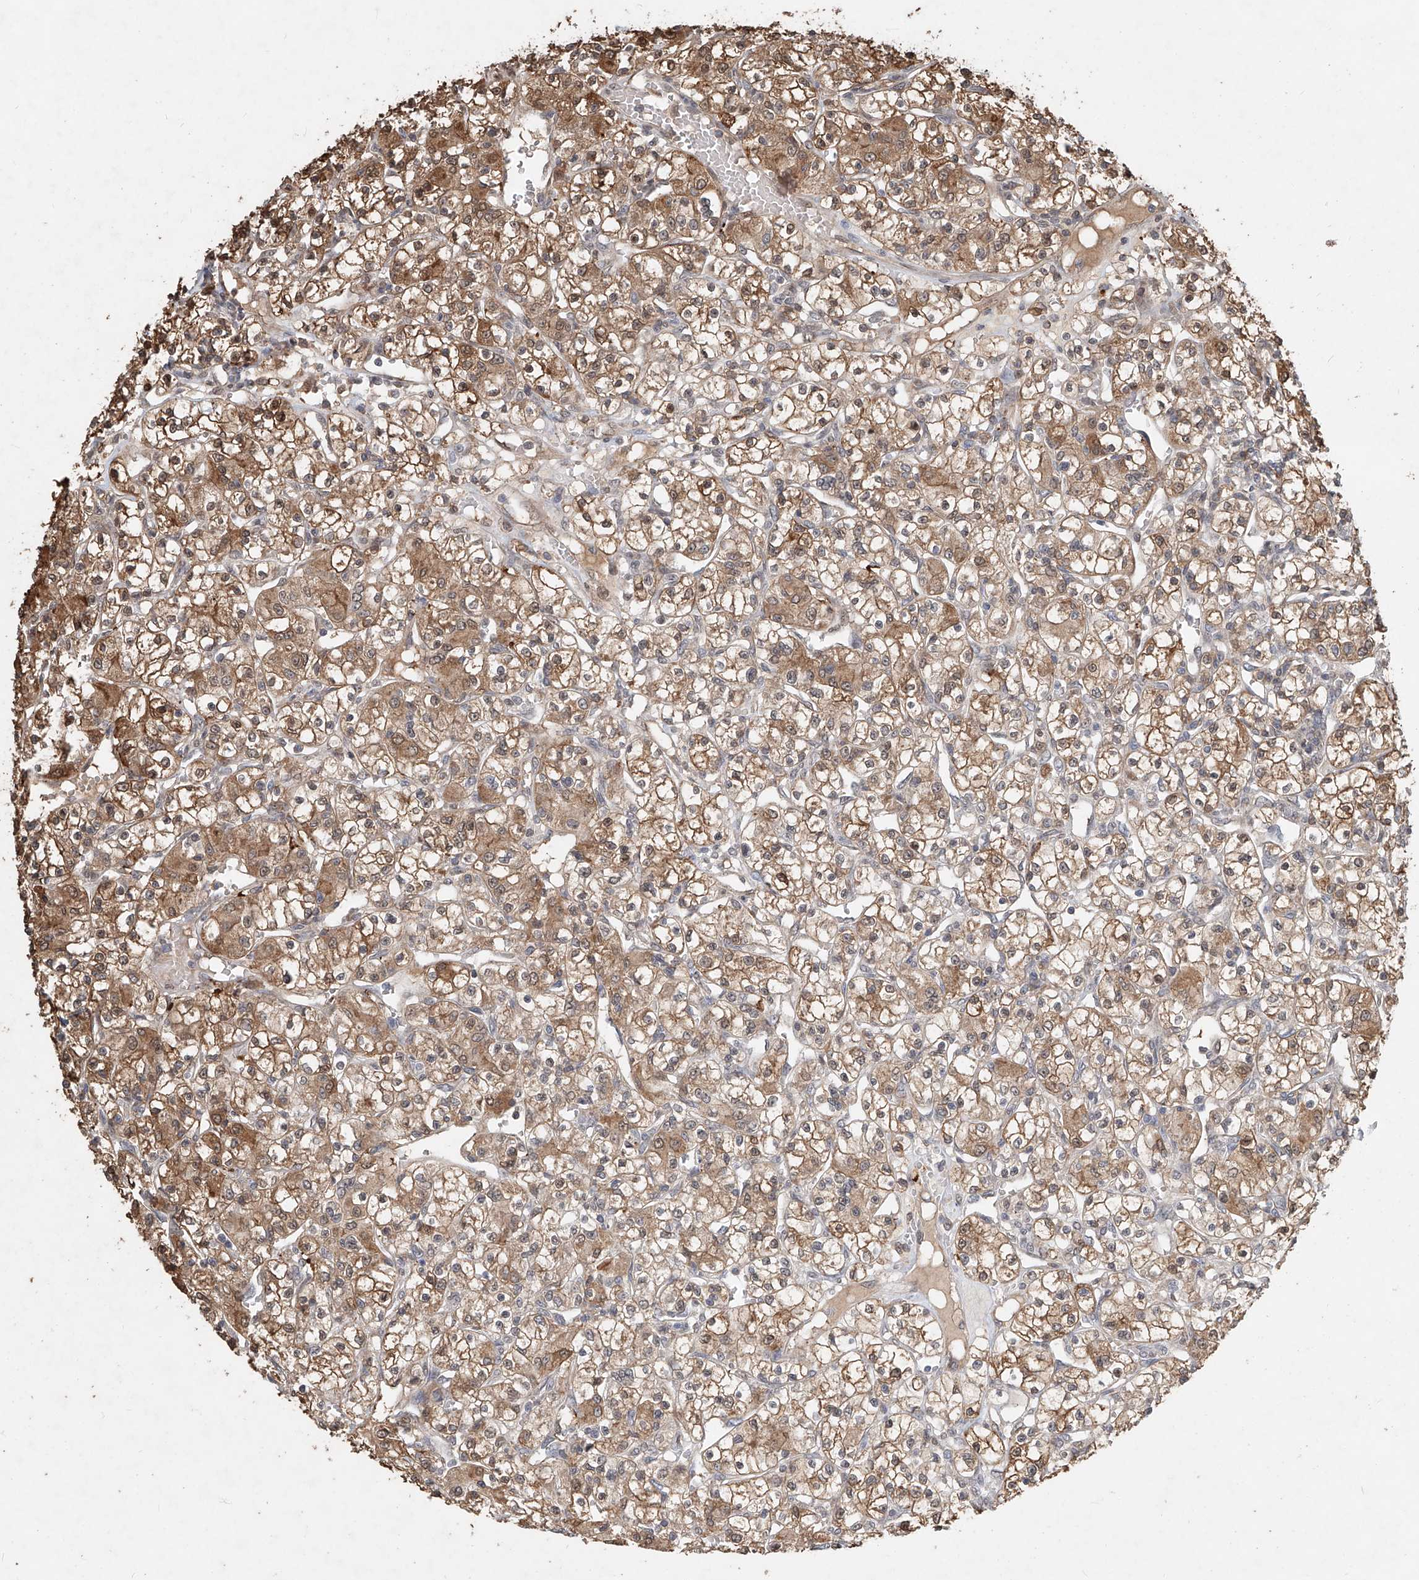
{"staining": {"intensity": "moderate", "quantity": ">75%", "location": "cytoplasmic/membranous"}, "tissue": "renal cancer", "cell_type": "Tumor cells", "image_type": "cancer", "snomed": [{"axis": "morphology", "description": "Adenocarcinoma, NOS"}, {"axis": "topography", "description": "Kidney"}], "caption": "IHC of renal cancer (adenocarcinoma) demonstrates medium levels of moderate cytoplasmic/membranous expression in approximately >75% of tumor cells.", "gene": "RMND1", "patient": {"sex": "female", "age": 59}}